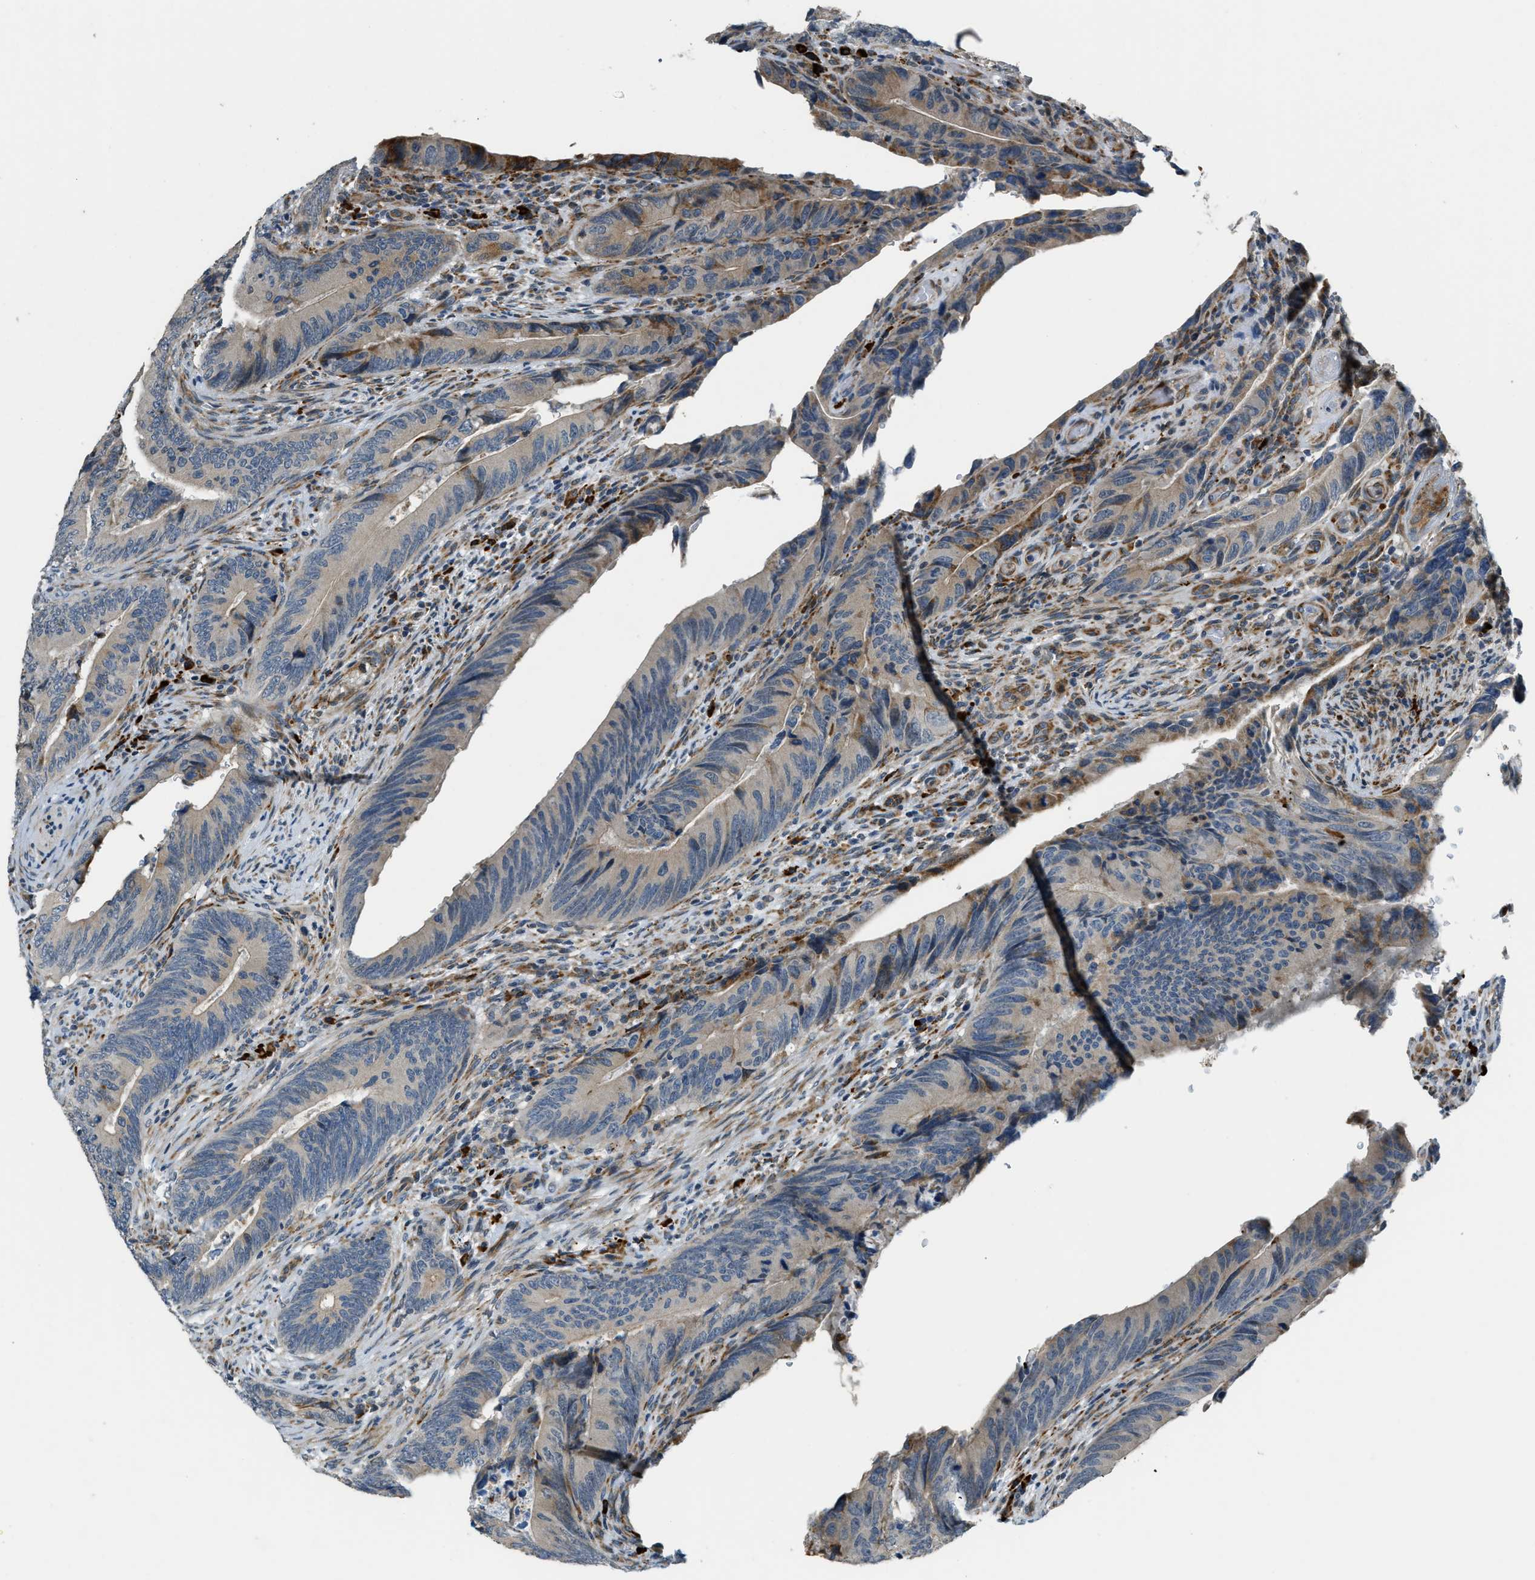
{"staining": {"intensity": "moderate", "quantity": "<25%", "location": "cytoplasmic/membranous"}, "tissue": "colorectal cancer", "cell_type": "Tumor cells", "image_type": "cancer", "snomed": [{"axis": "morphology", "description": "Normal tissue, NOS"}, {"axis": "morphology", "description": "Adenocarcinoma, NOS"}, {"axis": "topography", "description": "Colon"}], "caption": "Immunohistochemical staining of colorectal adenocarcinoma displays low levels of moderate cytoplasmic/membranous expression in about <25% of tumor cells.", "gene": "HERC2", "patient": {"sex": "male", "age": 56}}